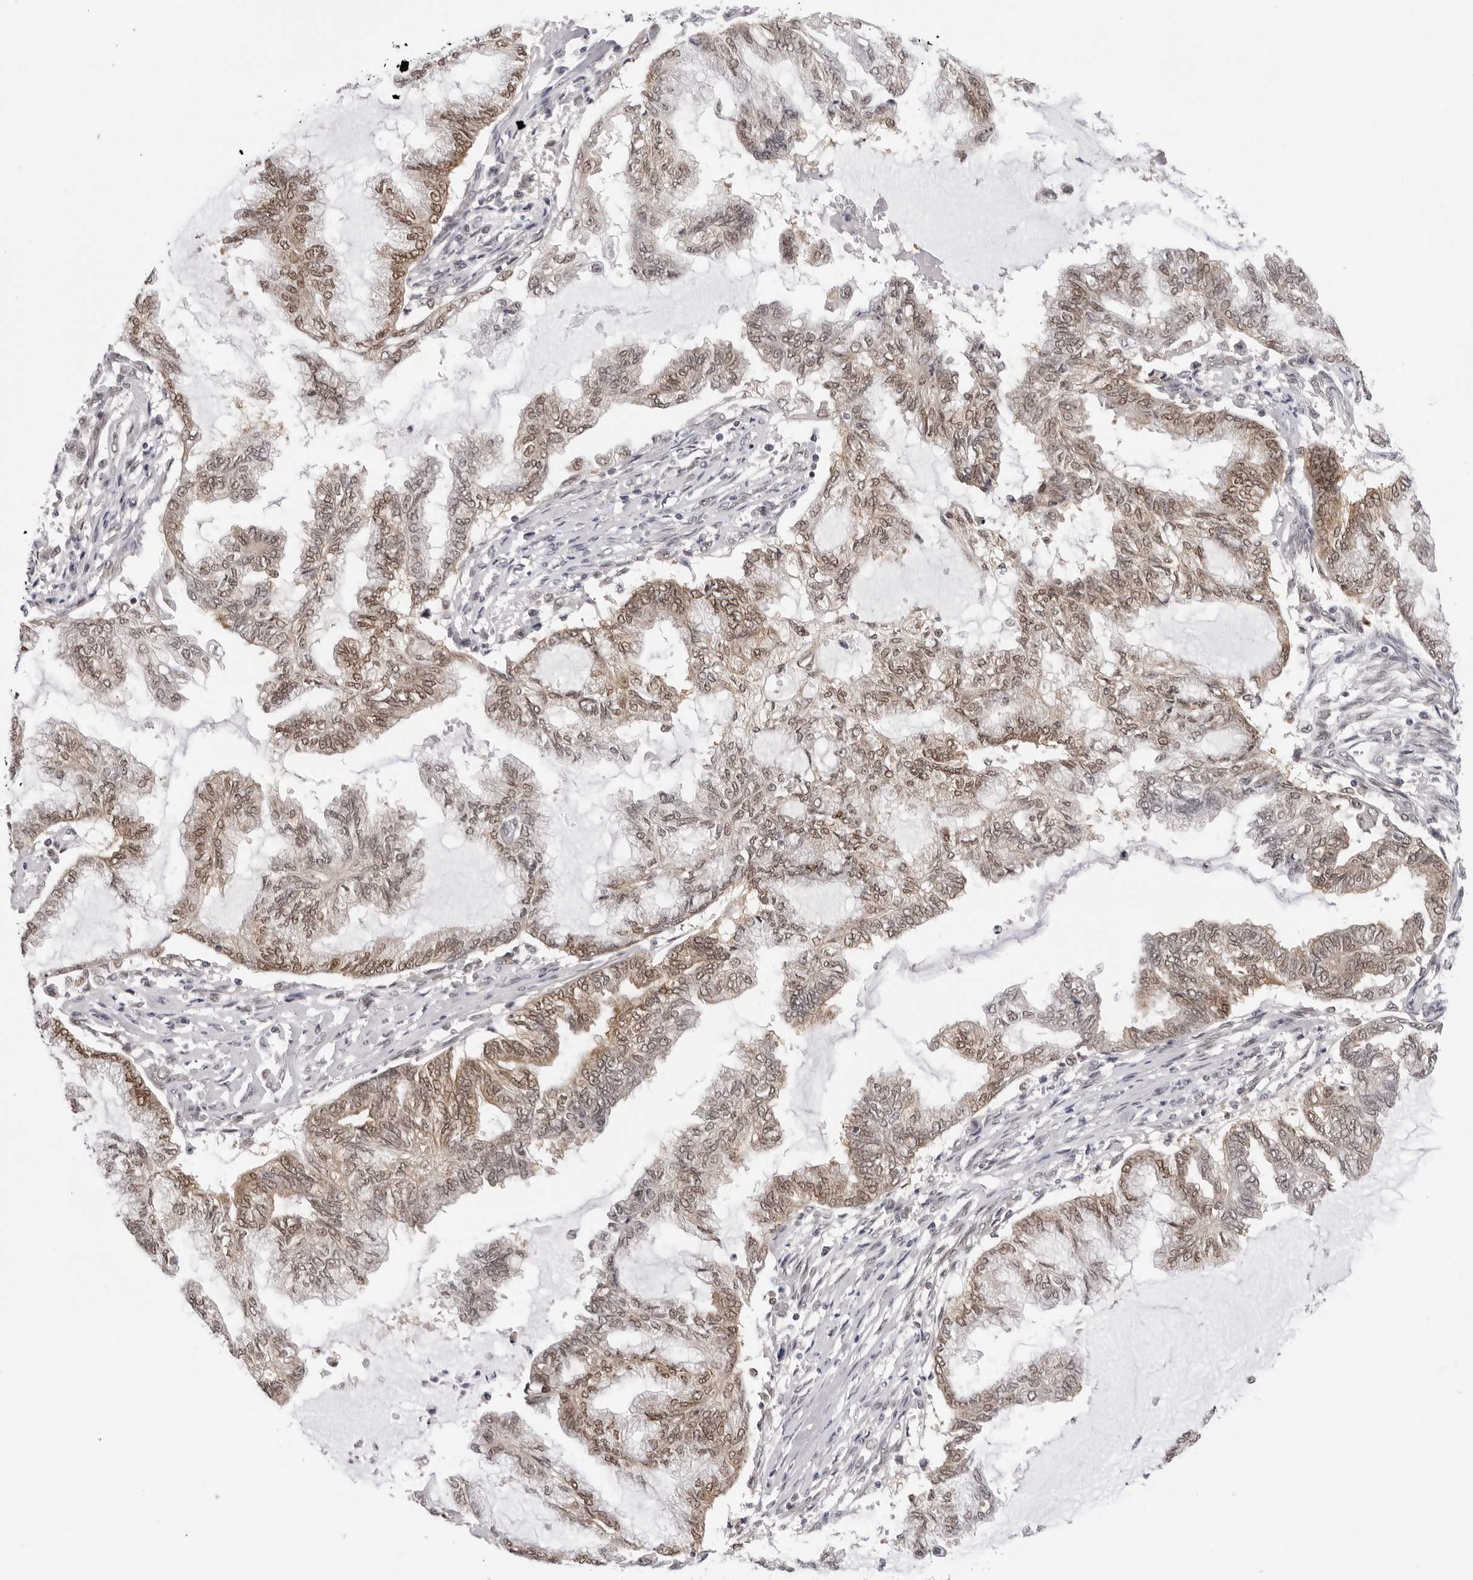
{"staining": {"intensity": "moderate", "quantity": ">75%", "location": "nuclear"}, "tissue": "endometrial cancer", "cell_type": "Tumor cells", "image_type": "cancer", "snomed": [{"axis": "morphology", "description": "Adenocarcinoma, NOS"}, {"axis": "topography", "description": "Endometrium"}], "caption": "Immunohistochemical staining of endometrial cancer shows moderate nuclear protein expression in approximately >75% of tumor cells.", "gene": "WDR77", "patient": {"sex": "female", "age": 86}}